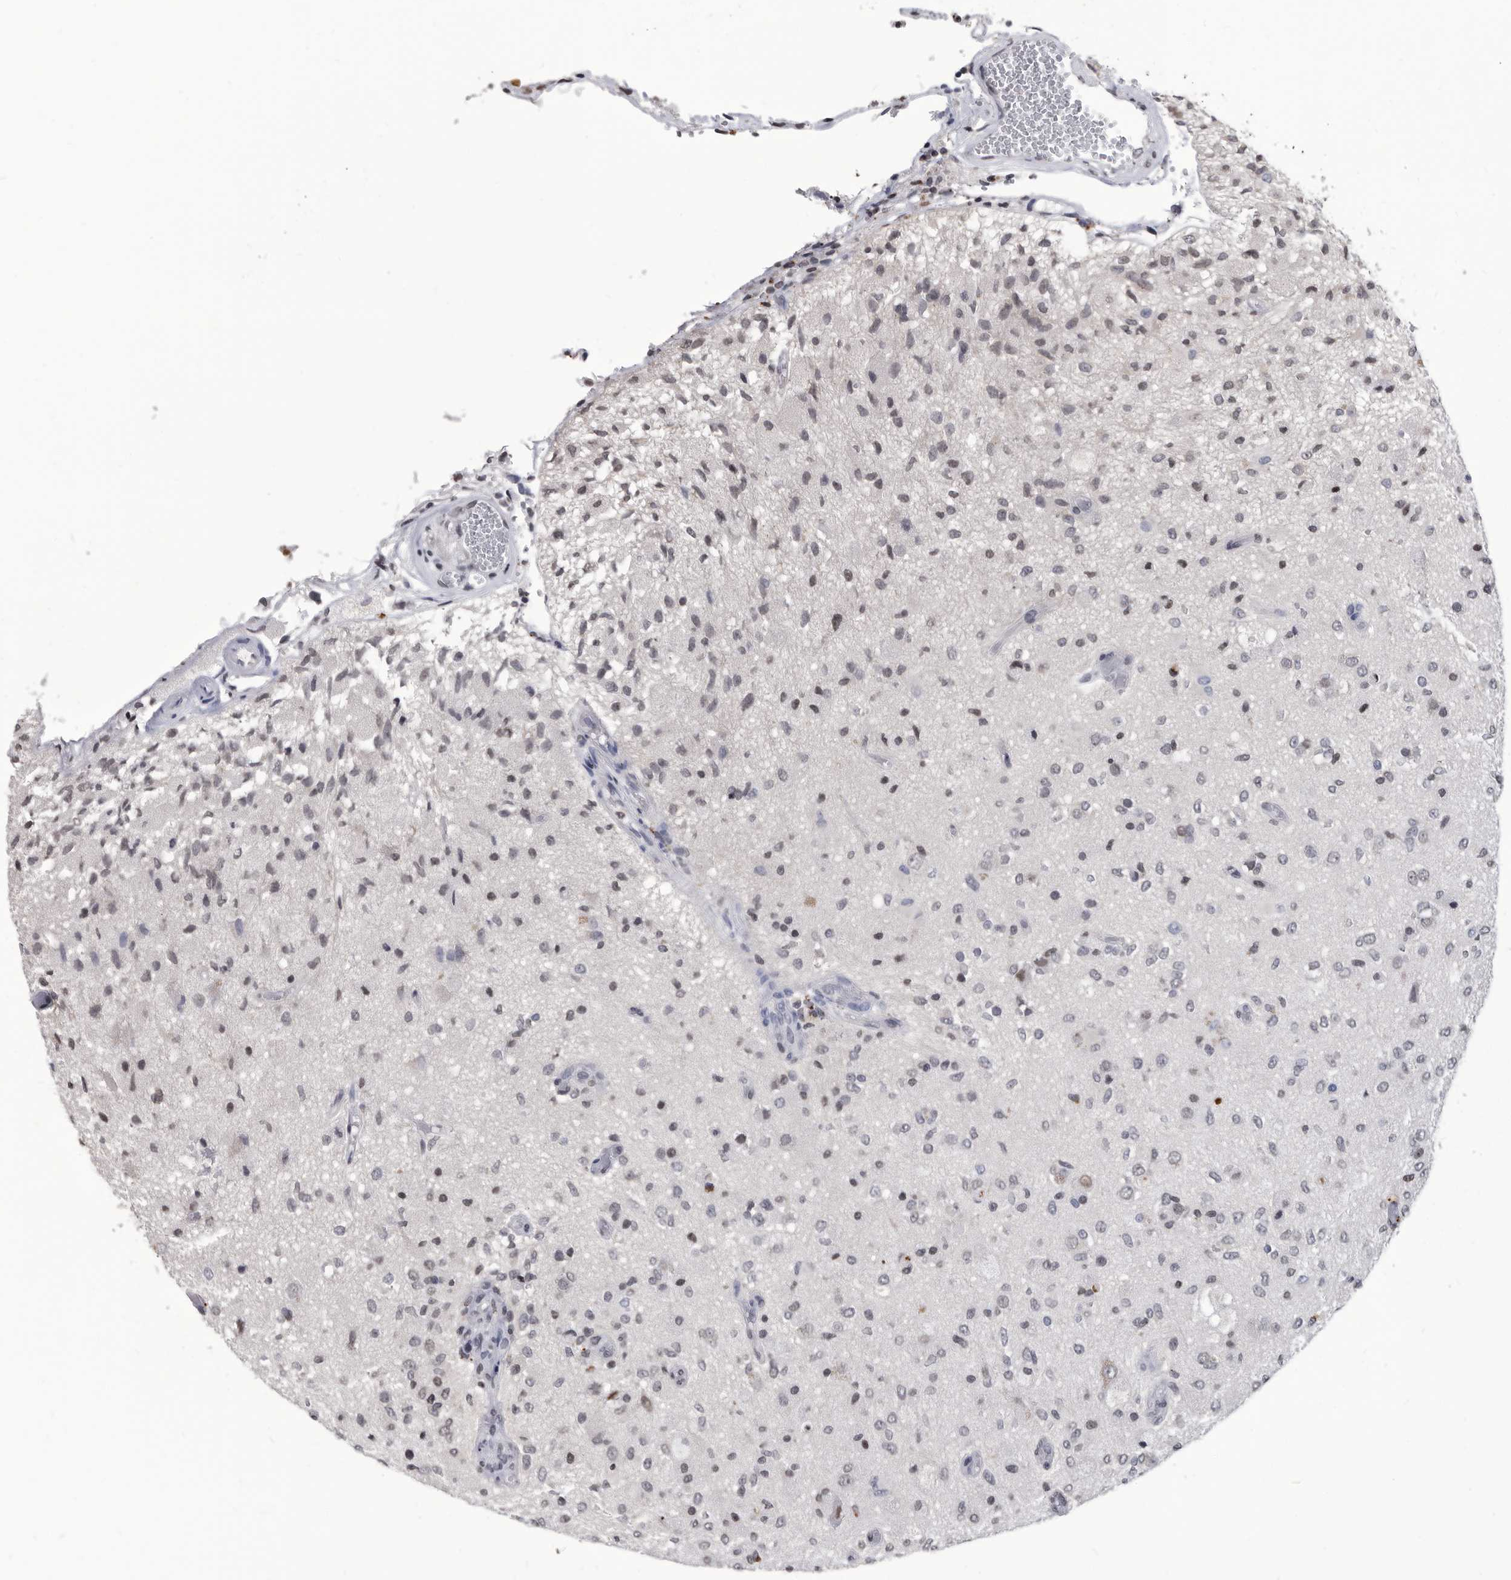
{"staining": {"intensity": "moderate", "quantity": "<25%", "location": "nuclear"}, "tissue": "glioma", "cell_type": "Tumor cells", "image_type": "cancer", "snomed": [{"axis": "morphology", "description": "Normal tissue, NOS"}, {"axis": "morphology", "description": "Glioma, malignant, High grade"}, {"axis": "topography", "description": "Cerebral cortex"}], "caption": "Malignant glioma (high-grade) tissue shows moderate nuclear positivity in approximately <25% of tumor cells", "gene": "TSTD1", "patient": {"sex": "male", "age": 77}}